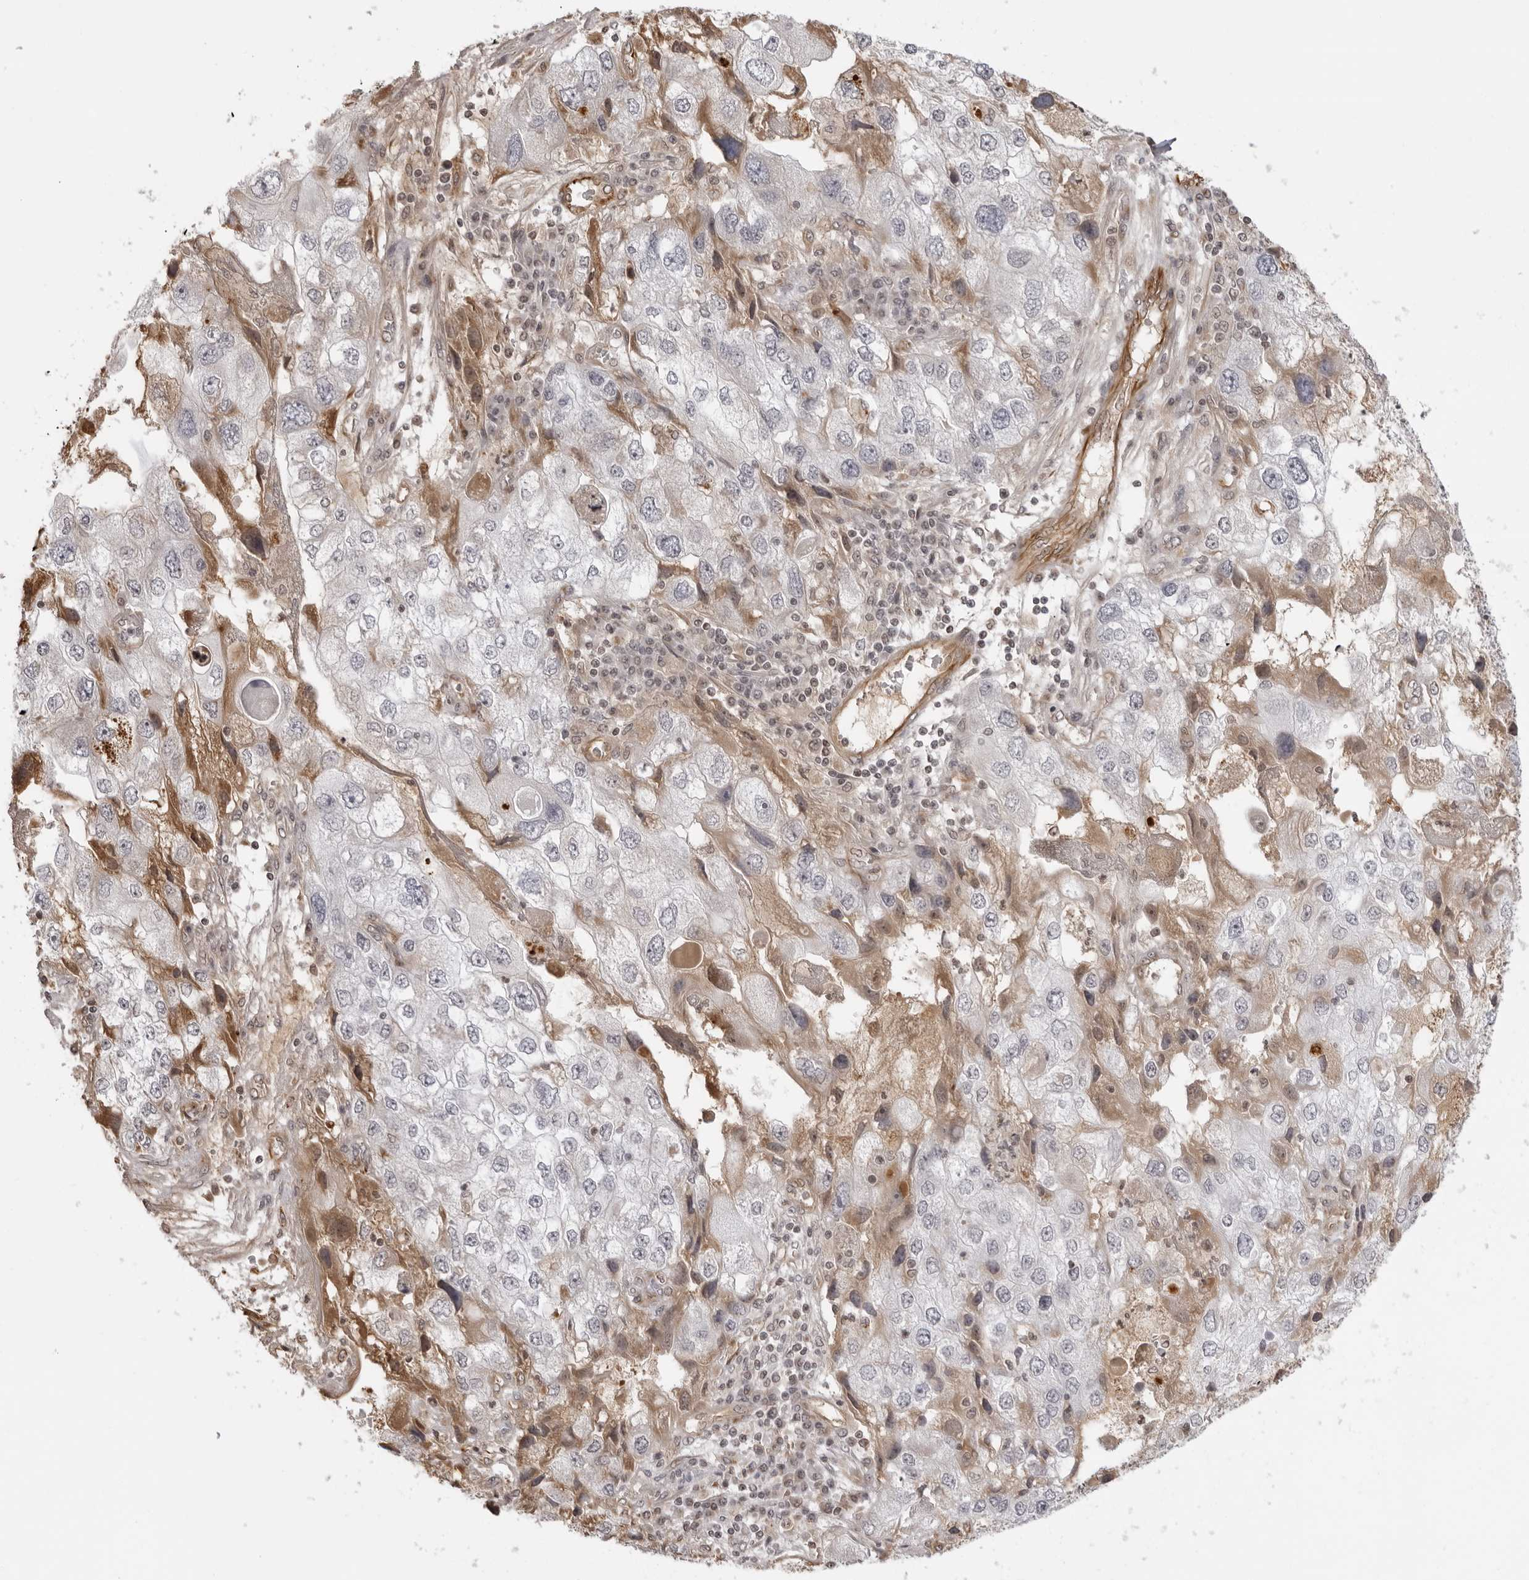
{"staining": {"intensity": "negative", "quantity": "none", "location": "none"}, "tissue": "endometrial cancer", "cell_type": "Tumor cells", "image_type": "cancer", "snomed": [{"axis": "morphology", "description": "Adenocarcinoma, NOS"}, {"axis": "topography", "description": "Endometrium"}], "caption": "Tumor cells show no significant expression in adenocarcinoma (endometrial).", "gene": "DYNLT5", "patient": {"sex": "female", "age": 49}}